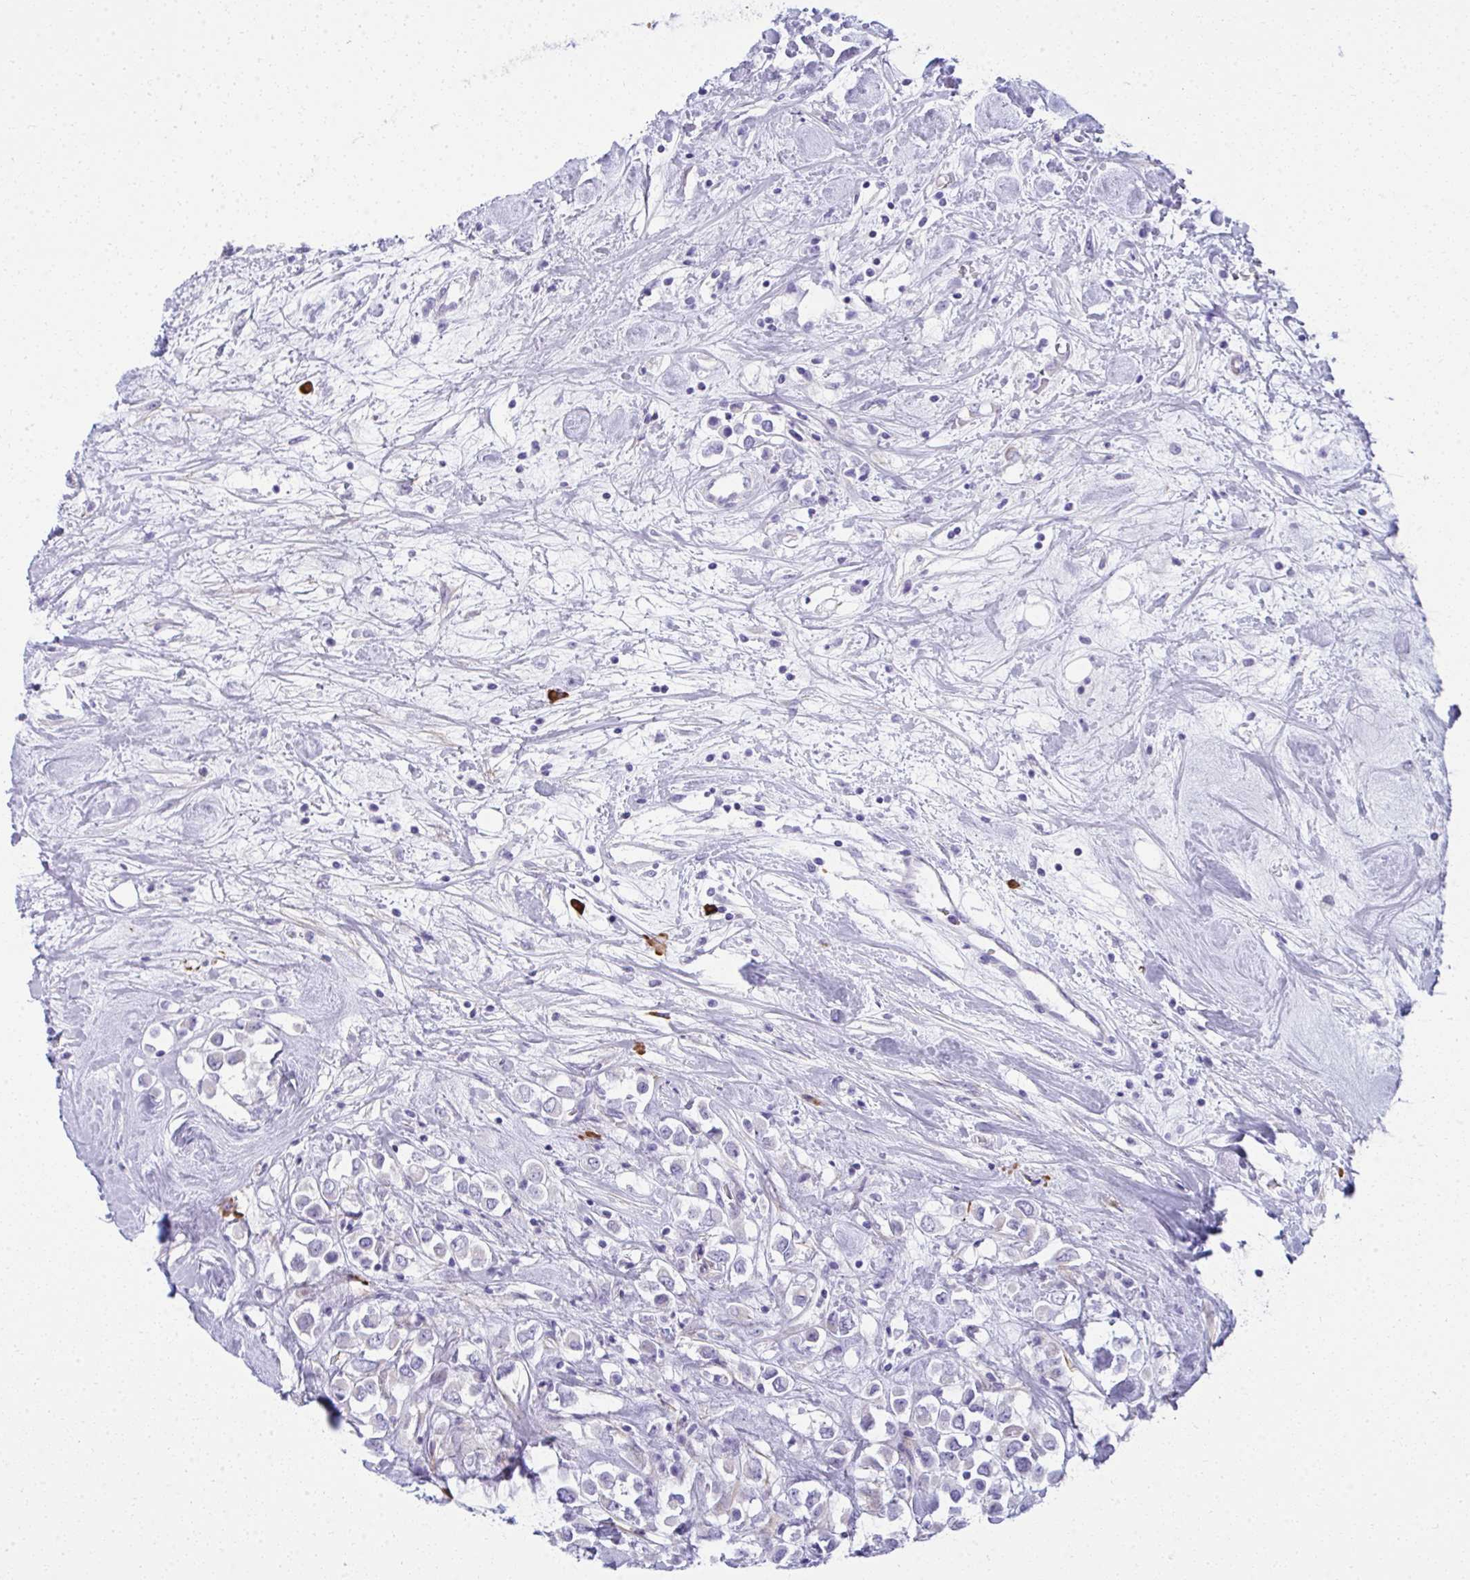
{"staining": {"intensity": "negative", "quantity": "none", "location": "none"}, "tissue": "breast cancer", "cell_type": "Tumor cells", "image_type": "cancer", "snomed": [{"axis": "morphology", "description": "Duct carcinoma"}, {"axis": "topography", "description": "Breast"}], "caption": "Immunohistochemistry (IHC) image of neoplastic tissue: invasive ductal carcinoma (breast) stained with DAB reveals no significant protein staining in tumor cells.", "gene": "PUS7L", "patient": {"sex": "female", "age": 61}}